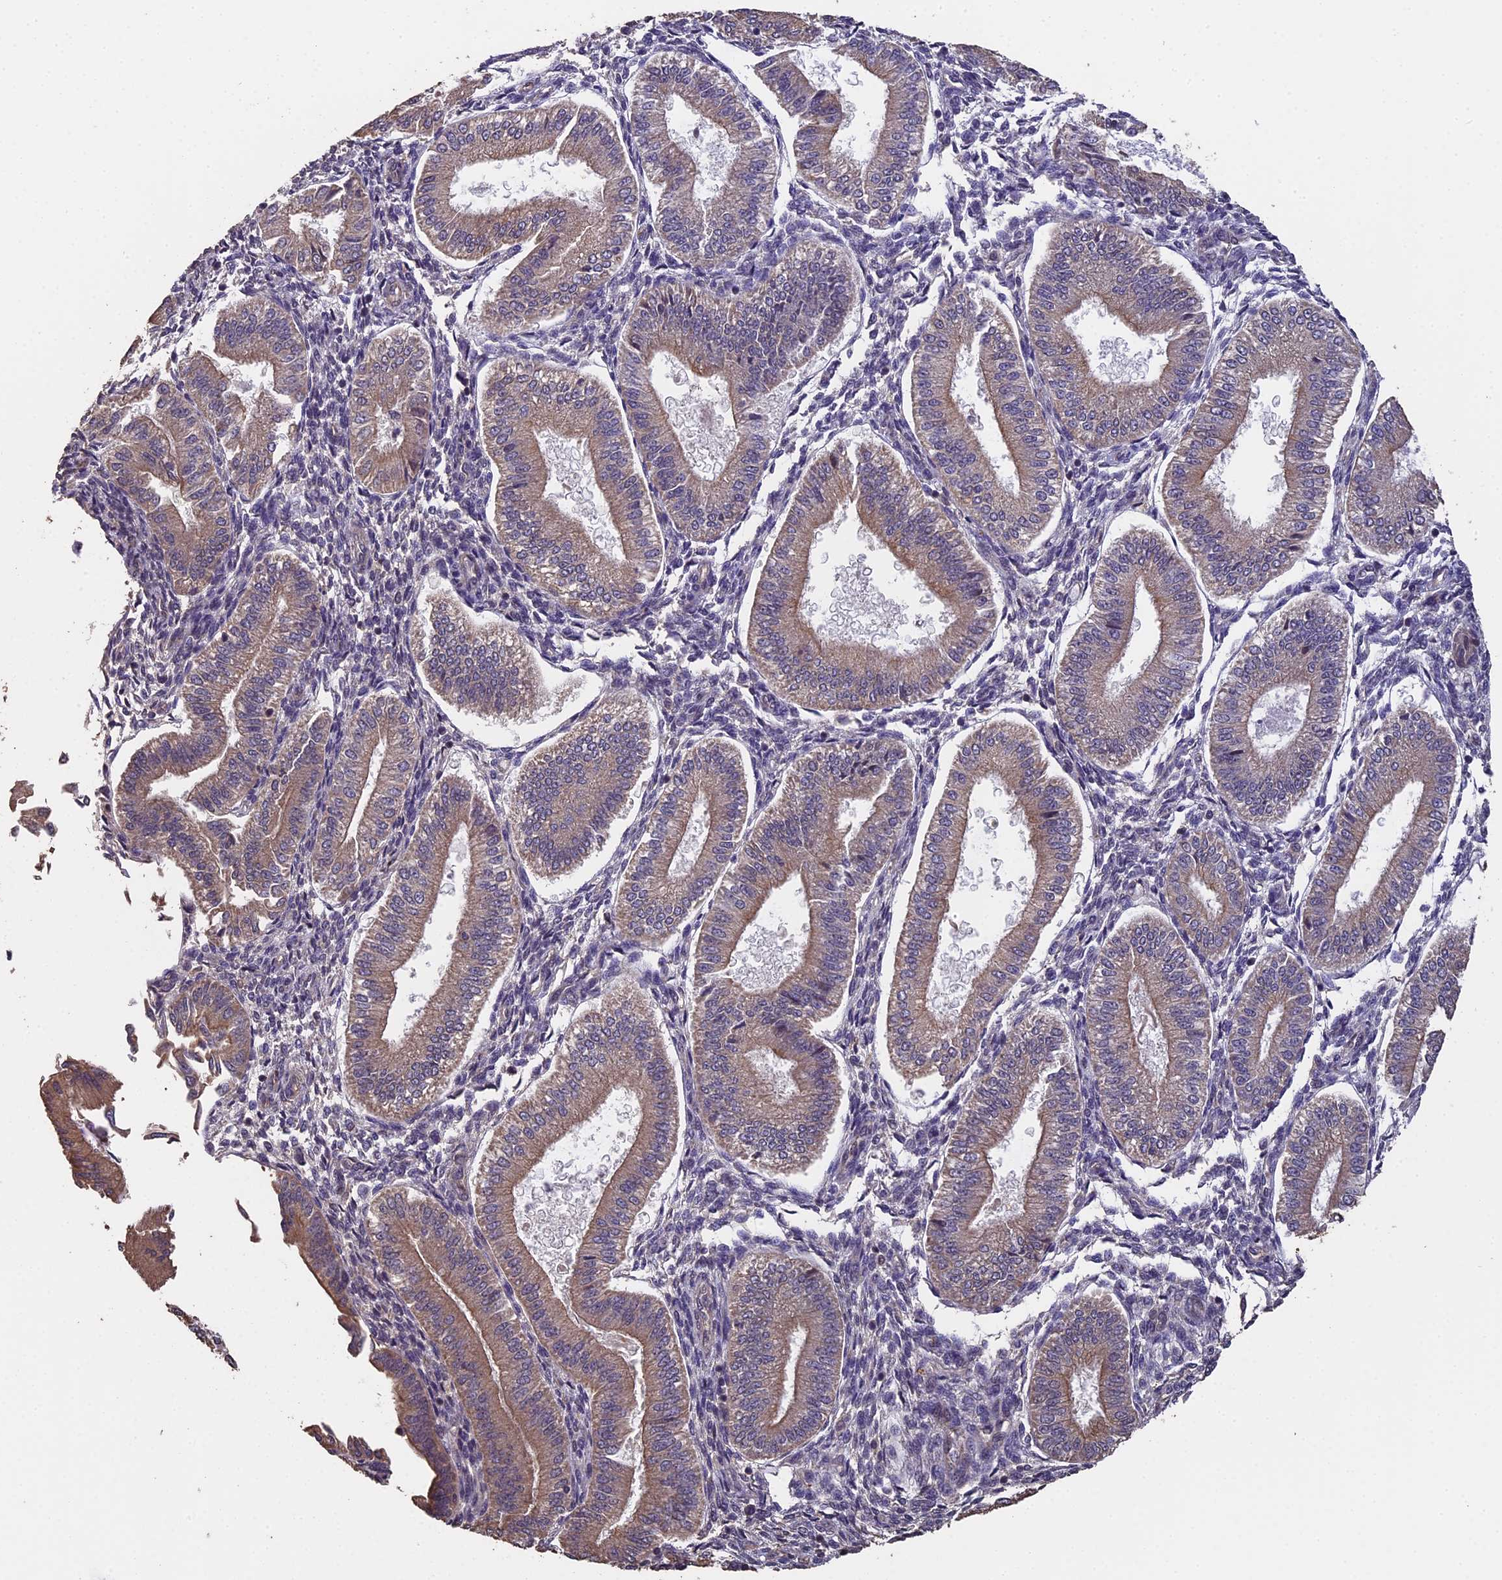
{"staining": {"intensity": "moderate", "quantity": "<25%", "location": "cytoplasmic/membranous"}, "tissue": "endometrium", "cell_type": "Cells in endometrial stroma", "image_type": "normal", "snomed": [{"axis": "morphology", "description": "Normal tissue, NOS"}, {"axis": "topography", "description": "Endometrium"}], "caption": "IHC photomicrograph of benign human endometrium stained for a protein (brown), which reveals low levels of moderate cytoplasmic/membranous positivity in approximately <25% of cells in endometrial stroma.", "gene": "CHD9", "patient": {"sex": "female", "age": 39}}